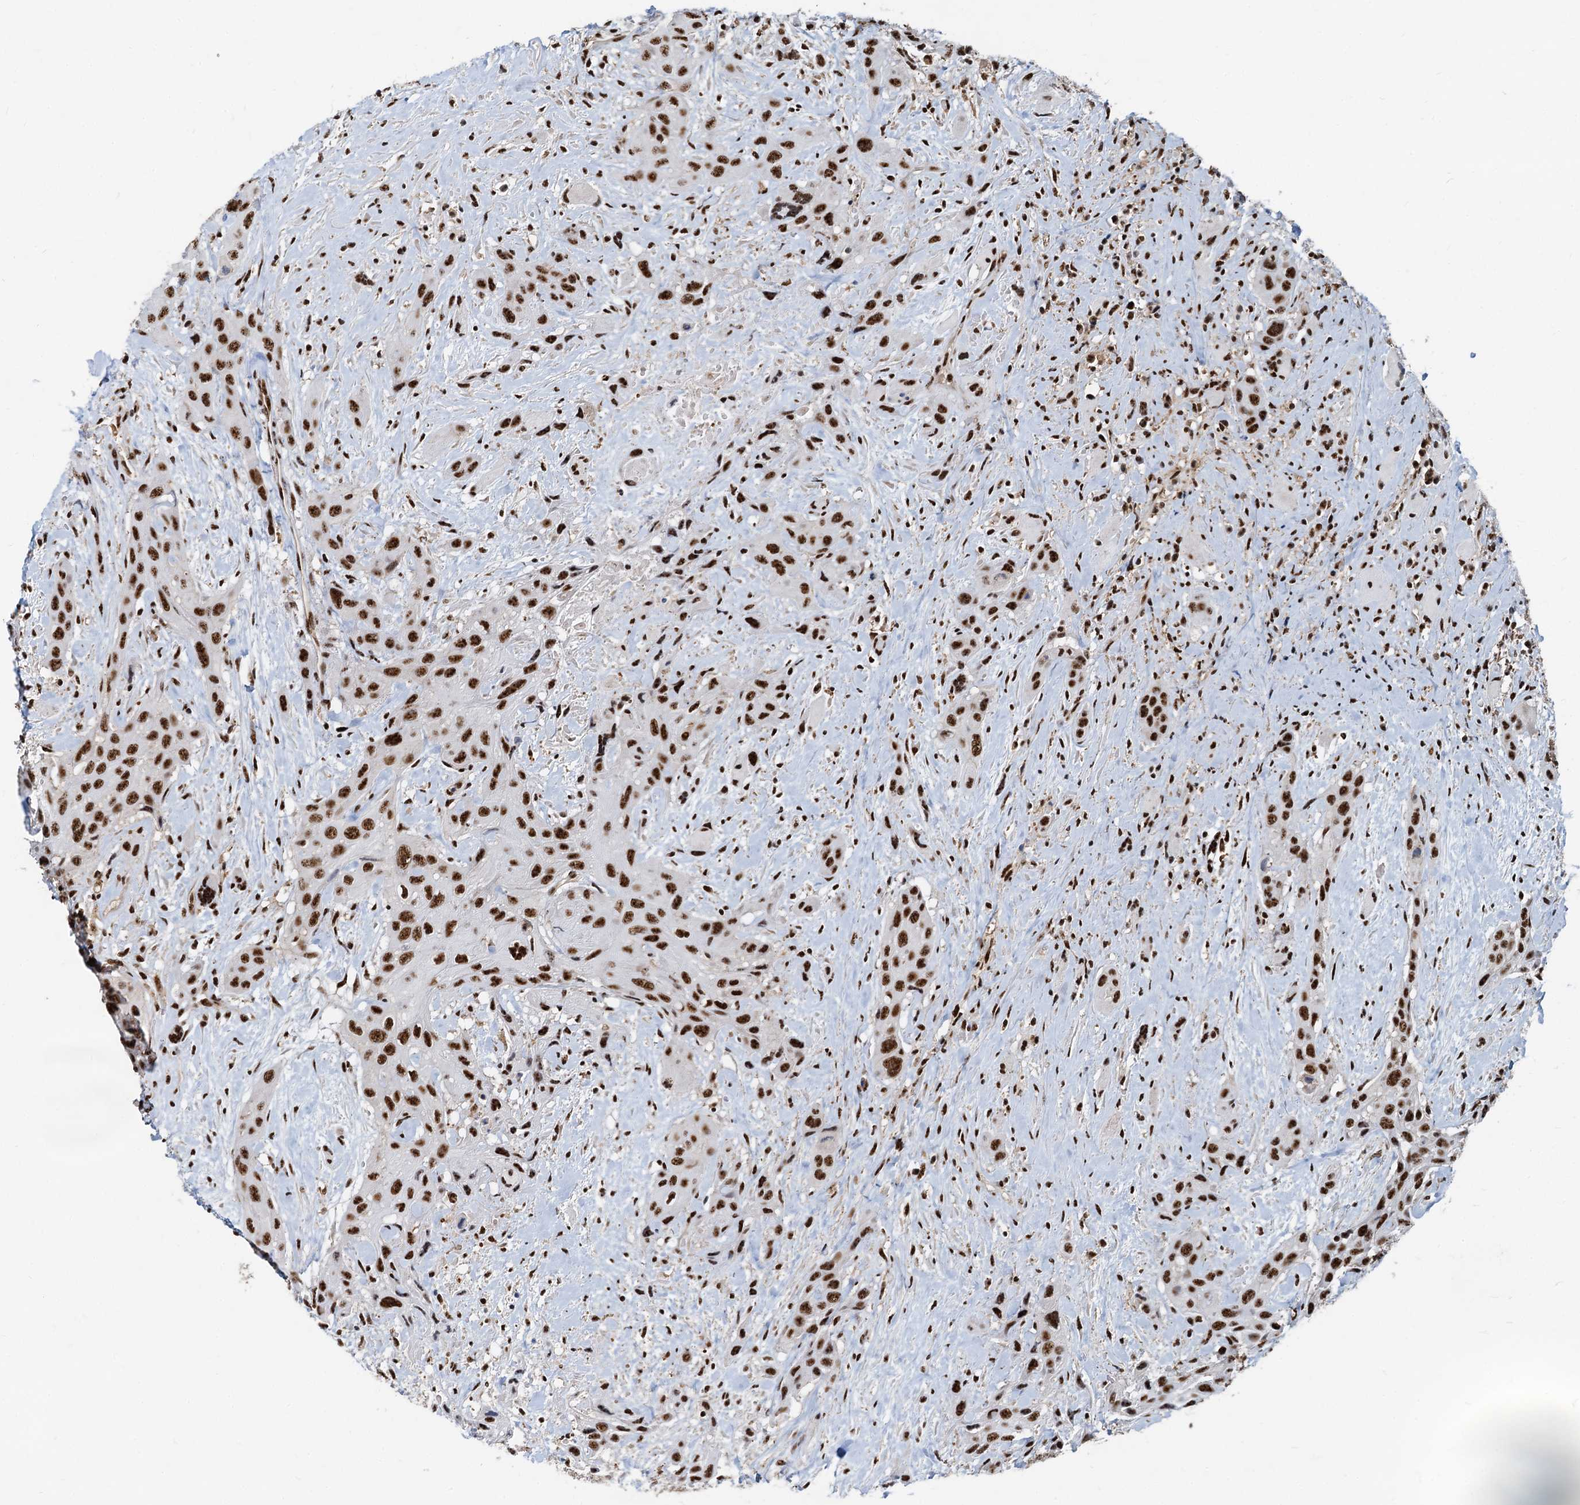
{"staining": {"intensity": "strong", "quantity": ">75%", "location": "nuclear"}, "tissue": "head and neck cancer", "cell_type": "Tumor cells", "image_type": "cancer", "snomed": [{"axis": "morphology", "description": "Squamous cell carcinoma, NOS"}, {"axis": "topography", "description": "Head-Neck"}], "caption": "Brown immunohistochemical staining in head and neck cancer (squamous cell carcinoma) shows strong nuclear positivity in about >75% of tumor cells.", "gene": "RBM26", "patient": {"sex": "male", "age": 81}}